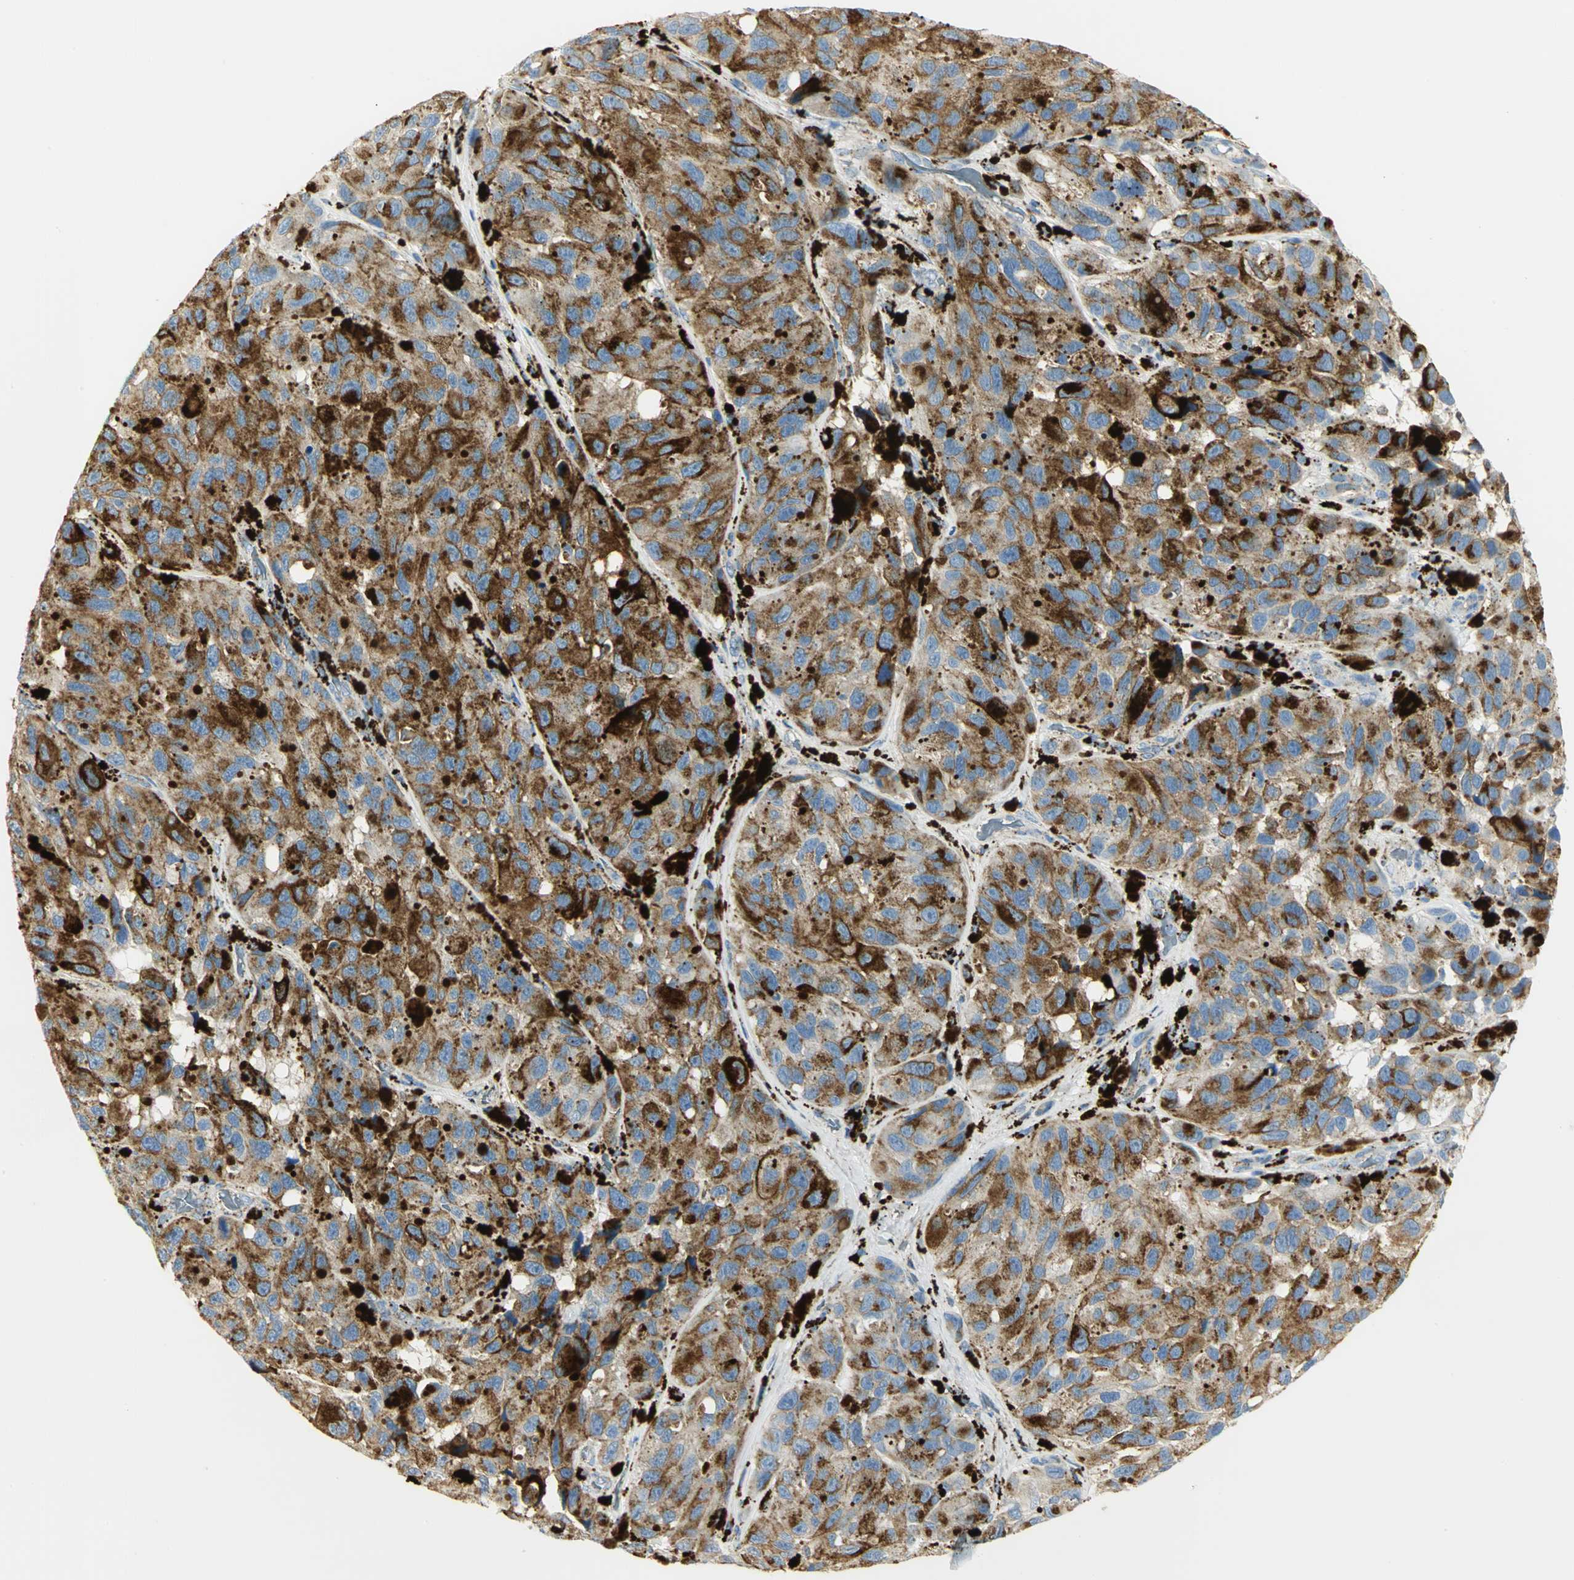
{"staining": {"intensity": "strong", "quantity": ">75%", "location": "cytoplasmic/membranous"}, "tissue": "melanoma", "cell_type": "Tumor cells", "image_type": "cancer", "snomed": [{"axis": "morphology", "description": "Malignant melanoma, NOS"}, {"axis": "topography", "description": "Skin"}], "caption": "A high-resolution image shows immunohistochemistry staining of malignant melanoma, which shows strong cytoplasmic/membranous expression in approximately >75% of tumor cells.", "gene": "ARSA", "patient": {"sex": "female", "age": 73}}